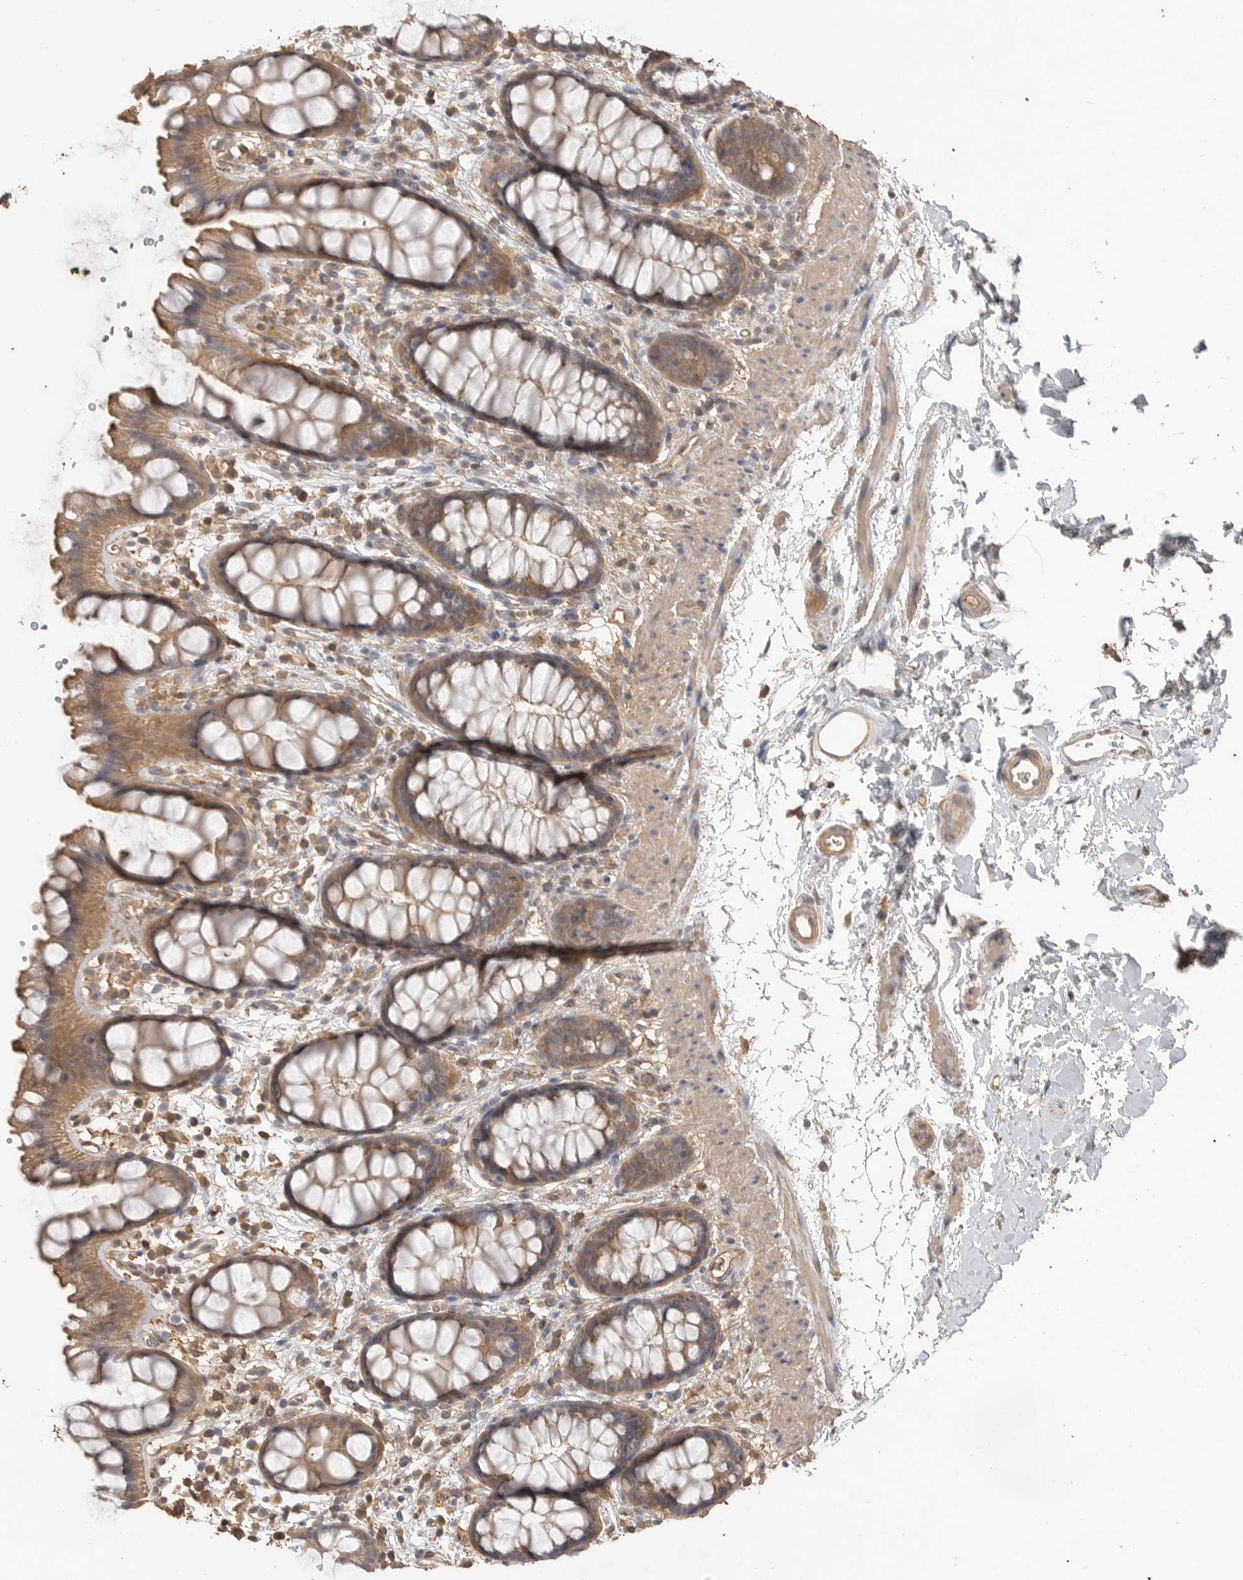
{"staining": {"intensity": "moderate", "quantity": ">75%", "location": "cytoplasmic/membranous"}, "tissue": "rectum", "cell_type": "Glandular cells", "image_type": "normal", "snomed": [{"axis": "morphology", "description": "Normal tissue, NOS"}, {"axis": "topography", "description": "Rectum"}], "caption": "Rectum stained for a protein exhibits moderate cytoplasmic/membranous positivity in glandular cells. Immunohistochemistry (ihc) stains the protein in brown and the nuclei are stained blue.", "gene": "MAP2K1", "patient": {"sex": "female", "age": 65}}